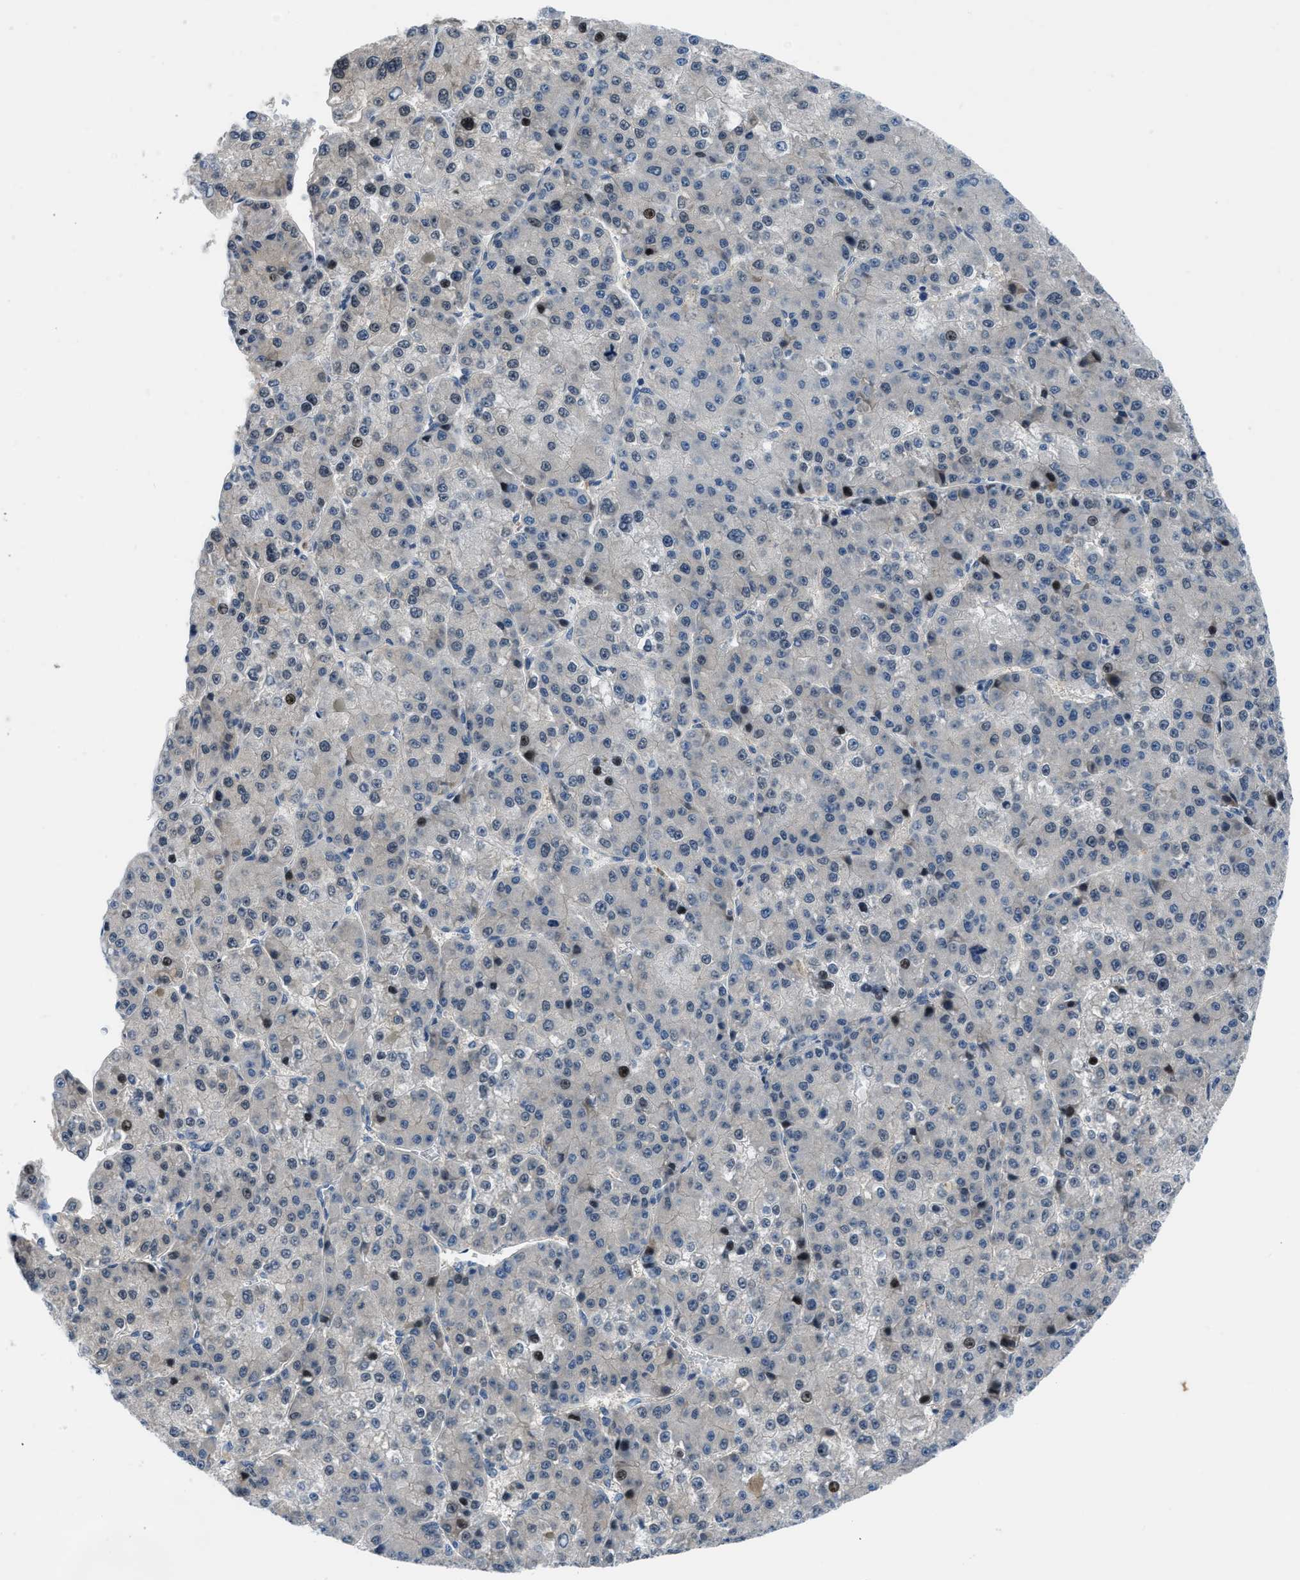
{"staining": {"intensity": "weak", "quantity": "<25%", "location": "nuclear"}, "tissue": "liver cancer", "cell_type": "Tumor cells", "image_type": "cancer", "snomed": [{"axis": "morphology", "description": "Carcinoma, Hepatocellular, NOS"}, {"axis": "topography", "description": "Liver"}], "caption": "Tumor cells are negative for protein expression in human liver cancer (hepatocellular carcinoma).", "gene": "PFKP", "patient": {"sex": "female", "age": 73}}